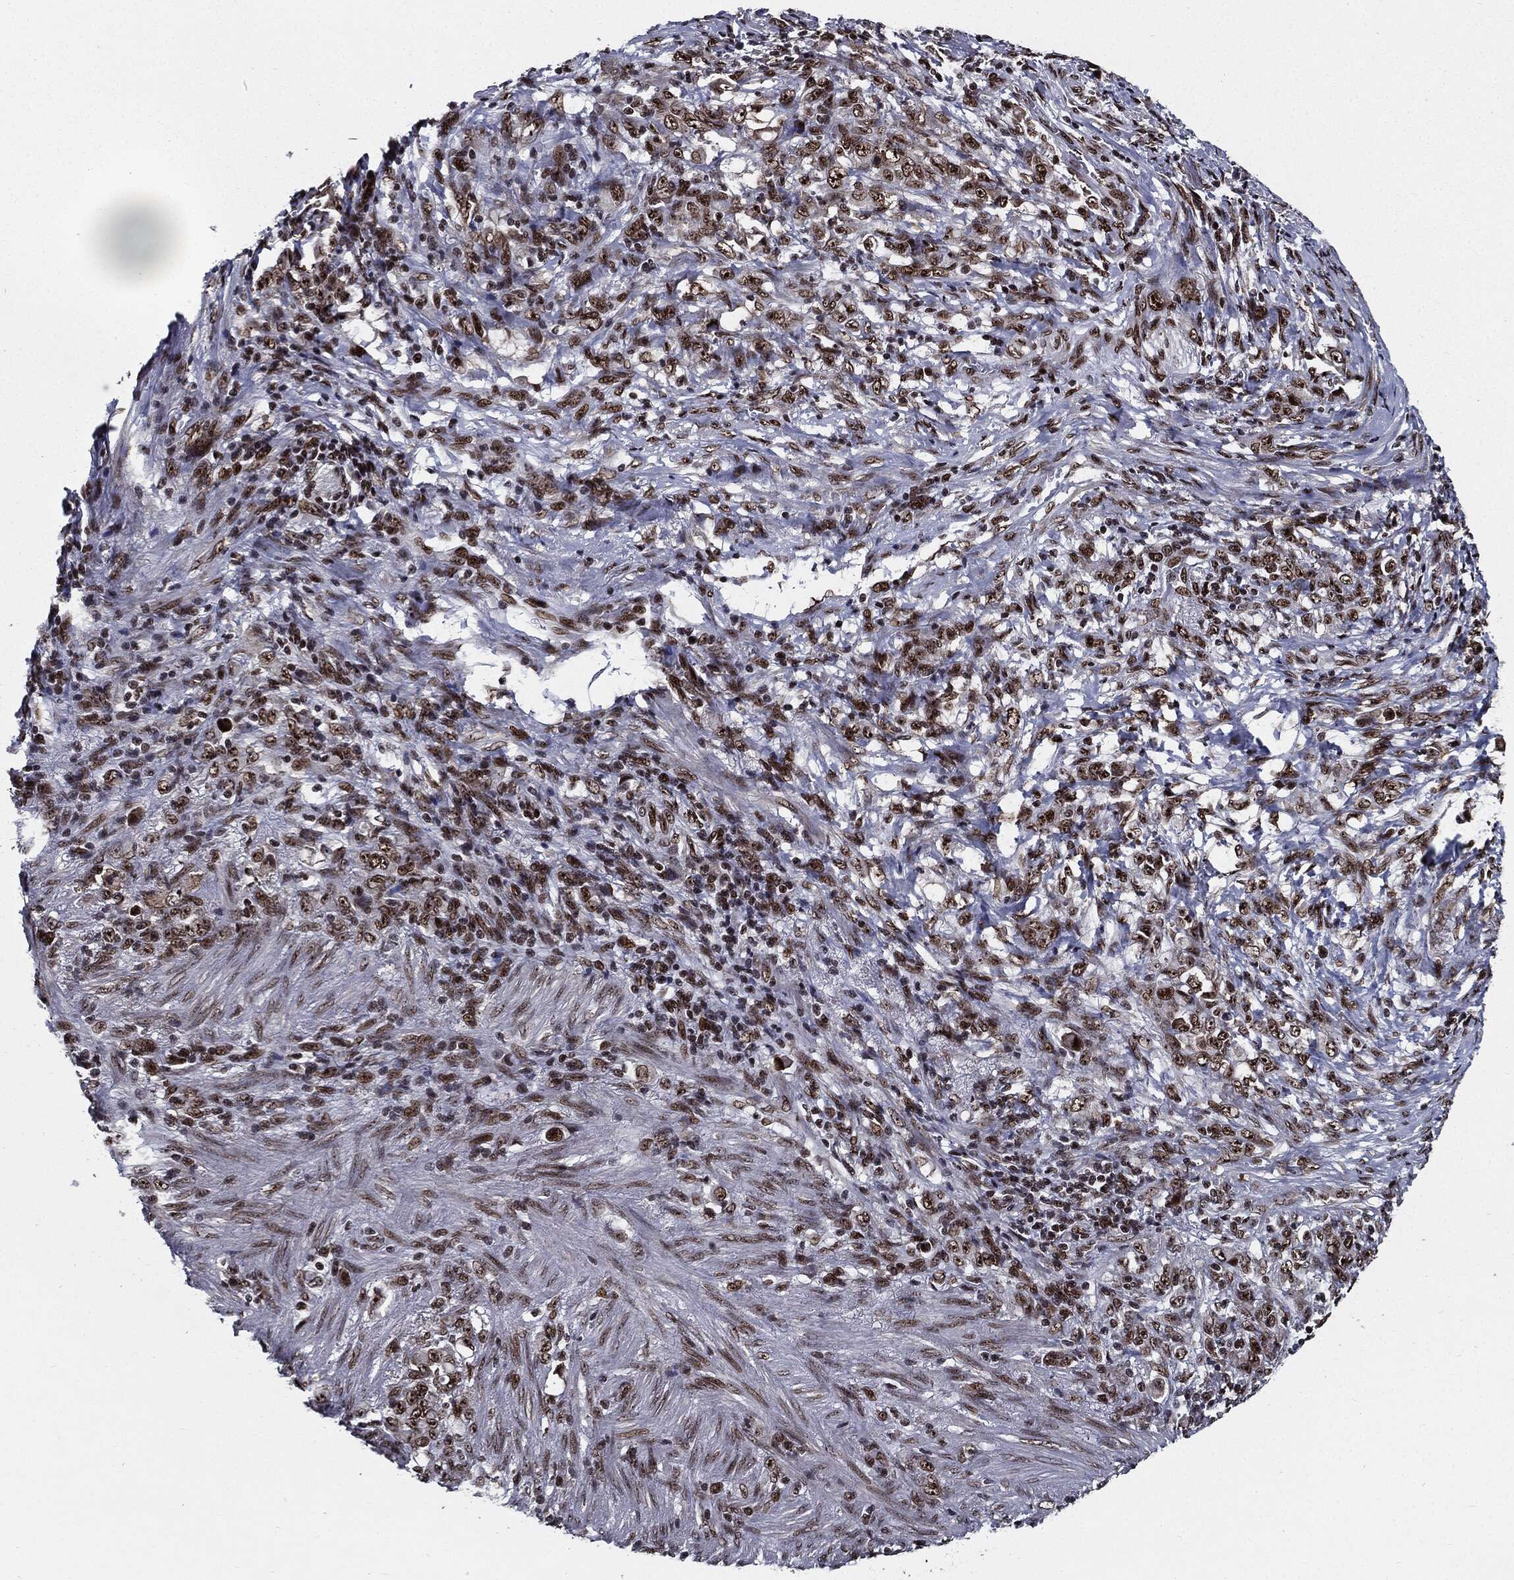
{"staining": {"intensity": "moderate", "quantity": ">75%", "location": "nuclear"}, "tissue": "stomach cancer", "cell_type": "Tumor cells", "image_type": "cancer", "snomed": [{"axis": "morphology", "description": "Normal tissue, NOS"}, {"axis": "morphology", "description": "Adenocarcinoma, NOS"}, {"axis": "topography", "description": "Stomach"}], "caption": "An immunohistochemistry (IHC) histopathology image of tumor tissue is shown. Protein staining in brown highlights moderate nuclear positivity in stomach cancer within tumor cells.", "gene": "ZFP91", "patient": {"sex": "female", "age": 79}}